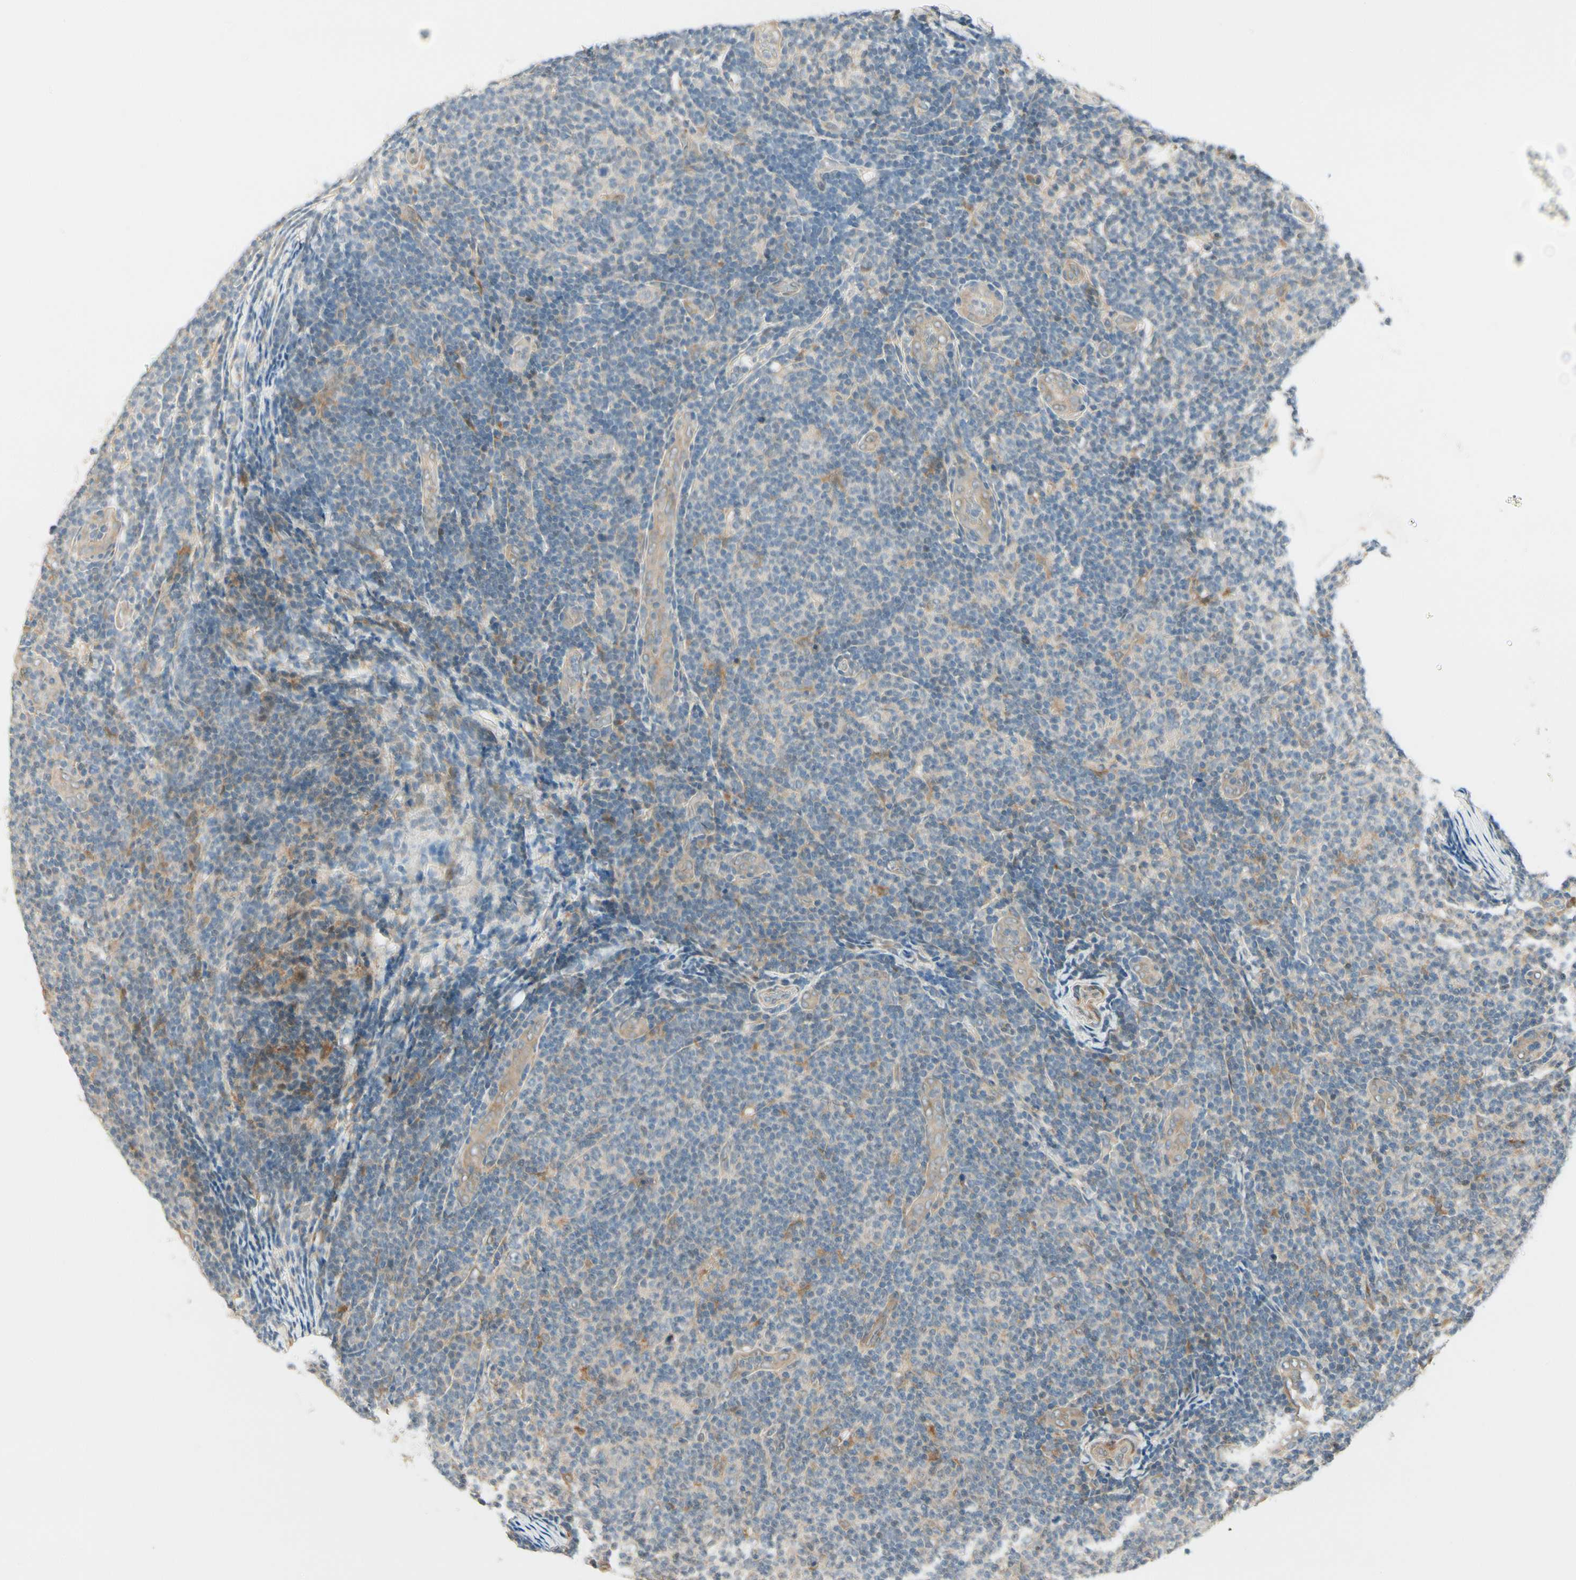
{"staining": {"intensity": "negative", "quantity": "none", "location": "none"}, "tissue": "lymphoma", "cell_type": "Tumor cells", "image_type": "cancer", "snomed": [{"axis": "morphology", "description": "Malignant lymphoma, non-Hodgkin's type, Low grade"}, {"axis": "topography", "description": "Lymph node"}], "caption": "The IHC photomicrograph has no significant expression in tumor cells of lymphoma tissue.", "gene": "EPHB3", "patient": {"sex": "male", "age": 83}}